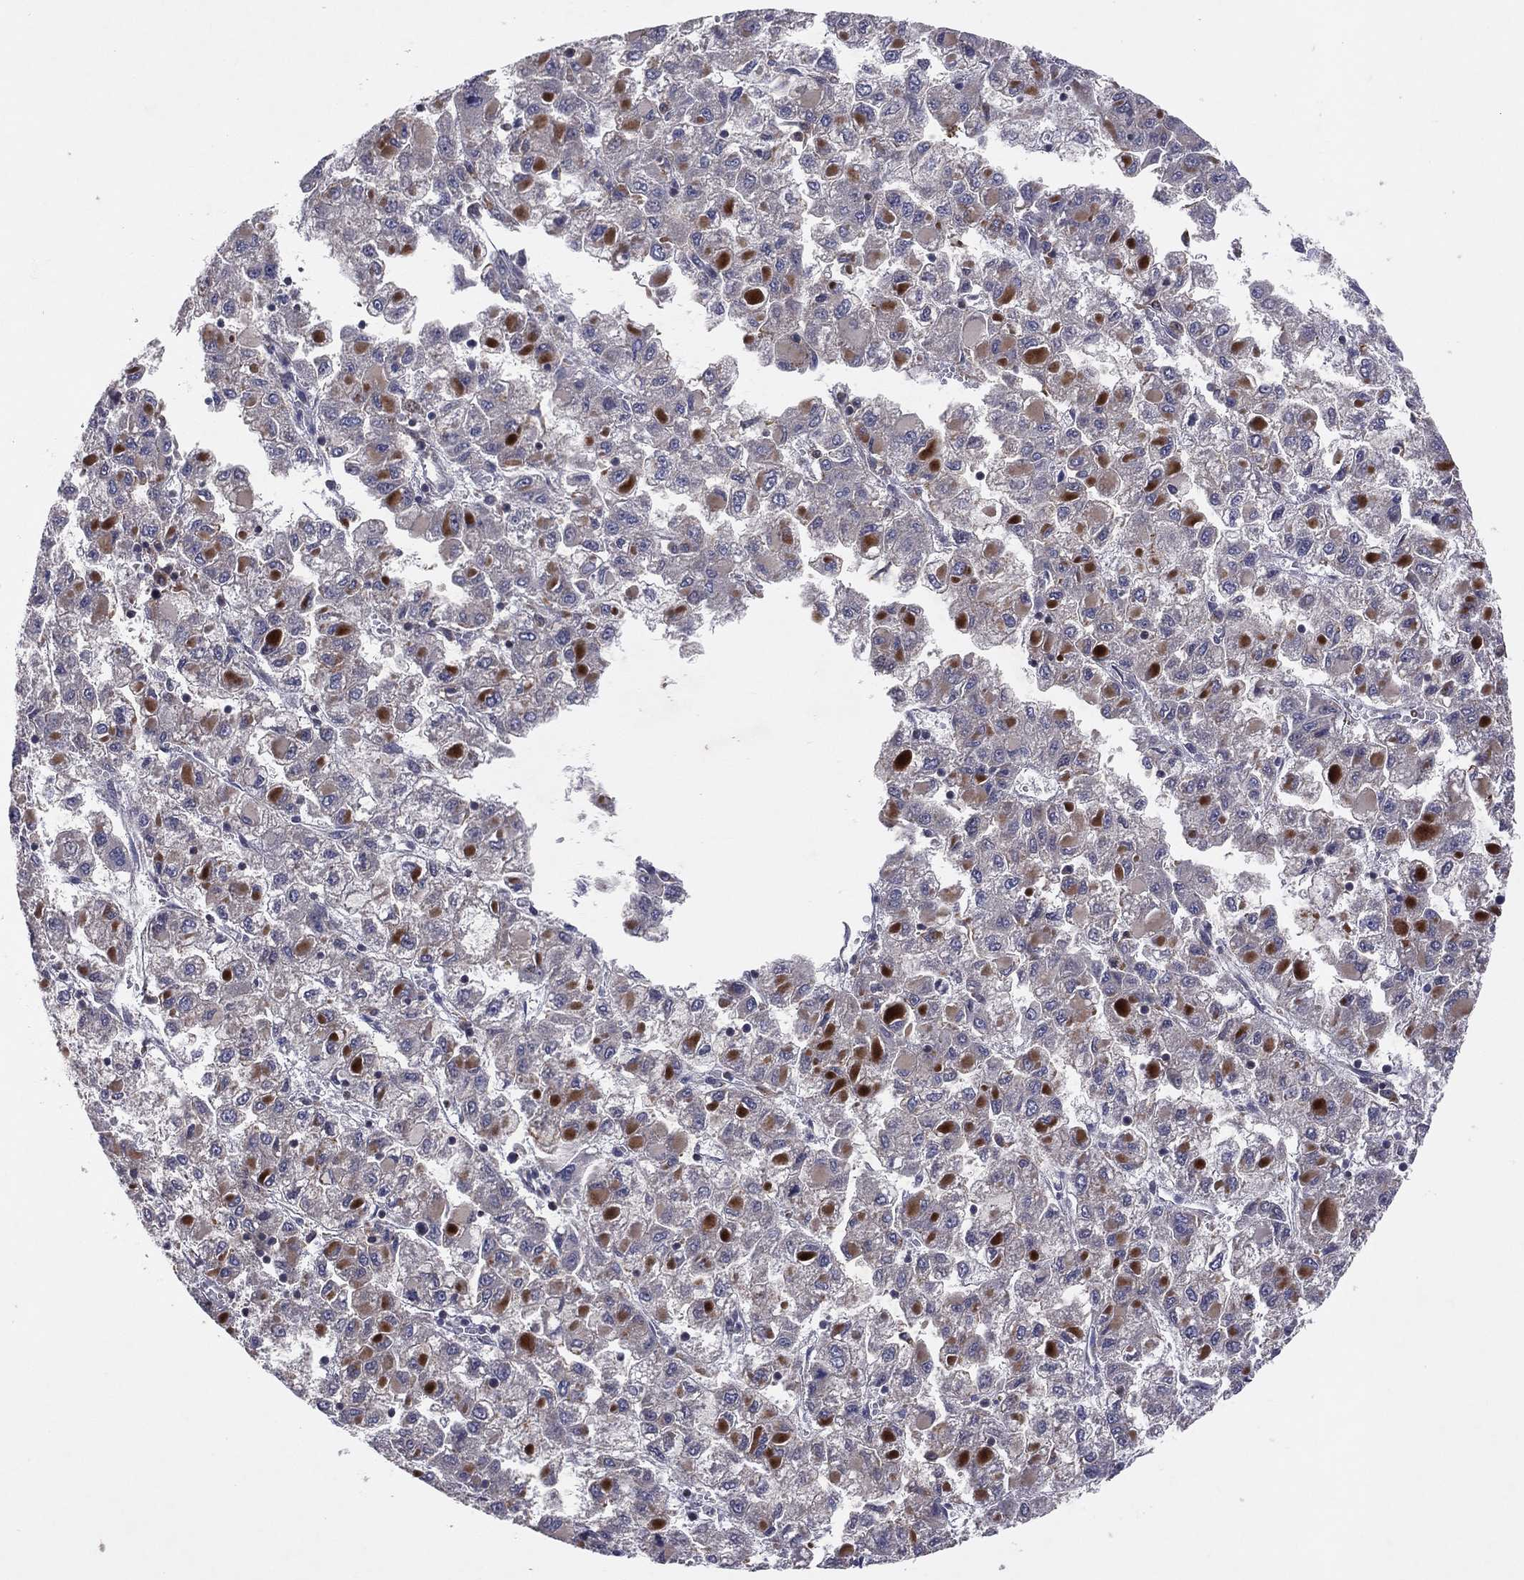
{"staining": {"intensity": "strong", "quantity": "25%-75%", "location": "cytoplasmic/membranous"}, "tissue": "liver cancer", "cell_type": "Tumor cells", "image_type": "cancer", "snomed": [{"axis": "morphology", "description": "Carcinoma, Hepatocellular, NOS"}, {"axis": "topography", "description": "Liver"}], "caption": "Hepatocellular carcinoma (liver) tissue demonstrates strong cytoplasmic/membranous expression in approximately 25%-75% of tumor cells, visualized by immunohistochemistry.", "gene": "STARD3", "patient": {"sex": "male", "age": 40}}